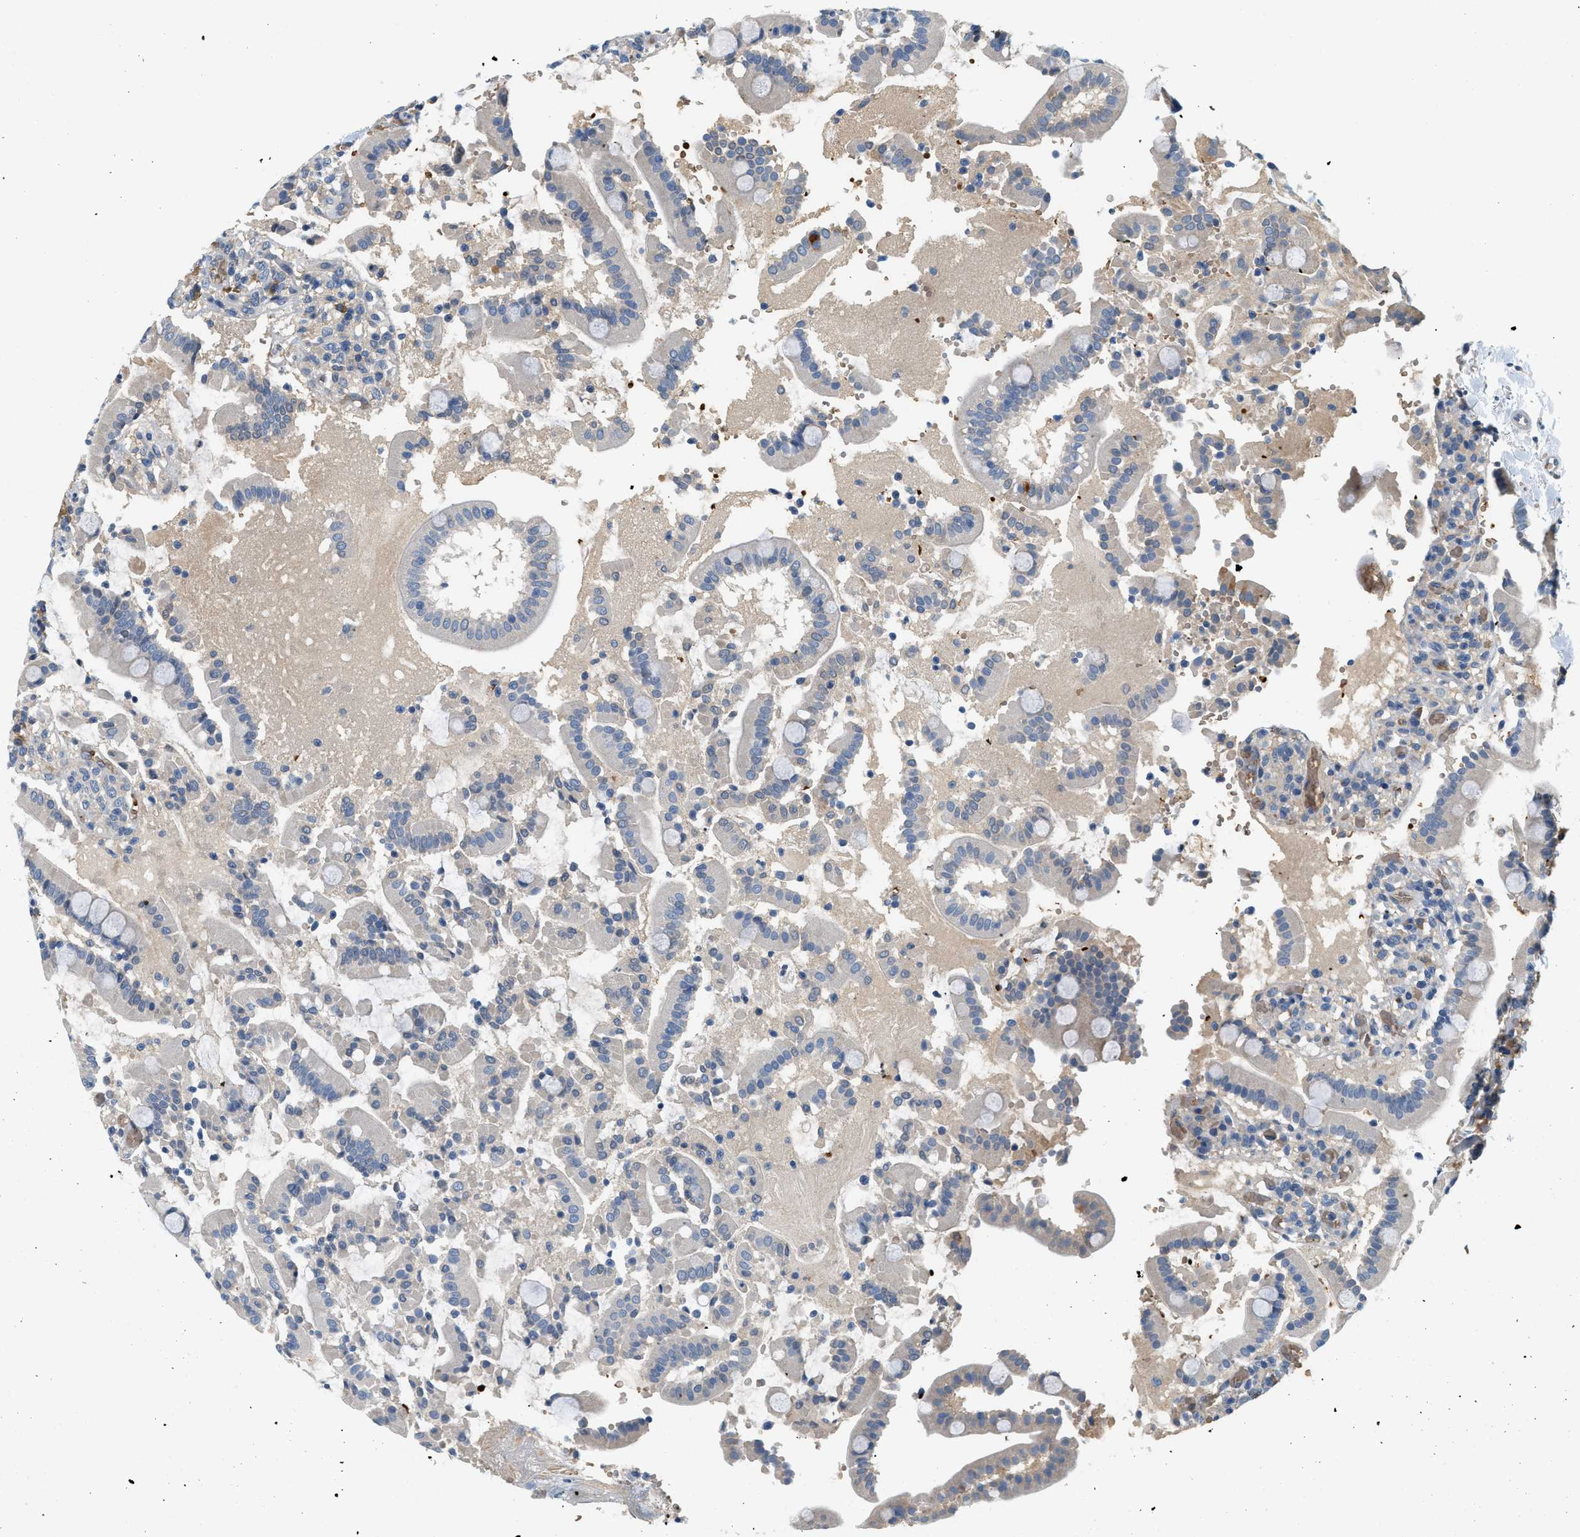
{"staining": {"intensity": "weak", "quantity": "<25%", "location": "cytoplasmic/membranous"}, "tissue": "duodenum", "cell_type": "Glandular cells", "image_type": "normal", "snomed": [{"axis": "morphology", "description": "Normal tissue, NOS"}, {"axis": "topography", "description": "Small intestine, NOS"}], "caption": "Glandular cells show no significant protein expression in unremarkable duodenum. Brightfield microscopy of IHC stained with DAB (3,3'-diaminobenzidine) (brown) and hematoxylin (blue), captured at high magnification.", "gene": "CYTH2", "patient": {"sex": "female", "age": 71}}